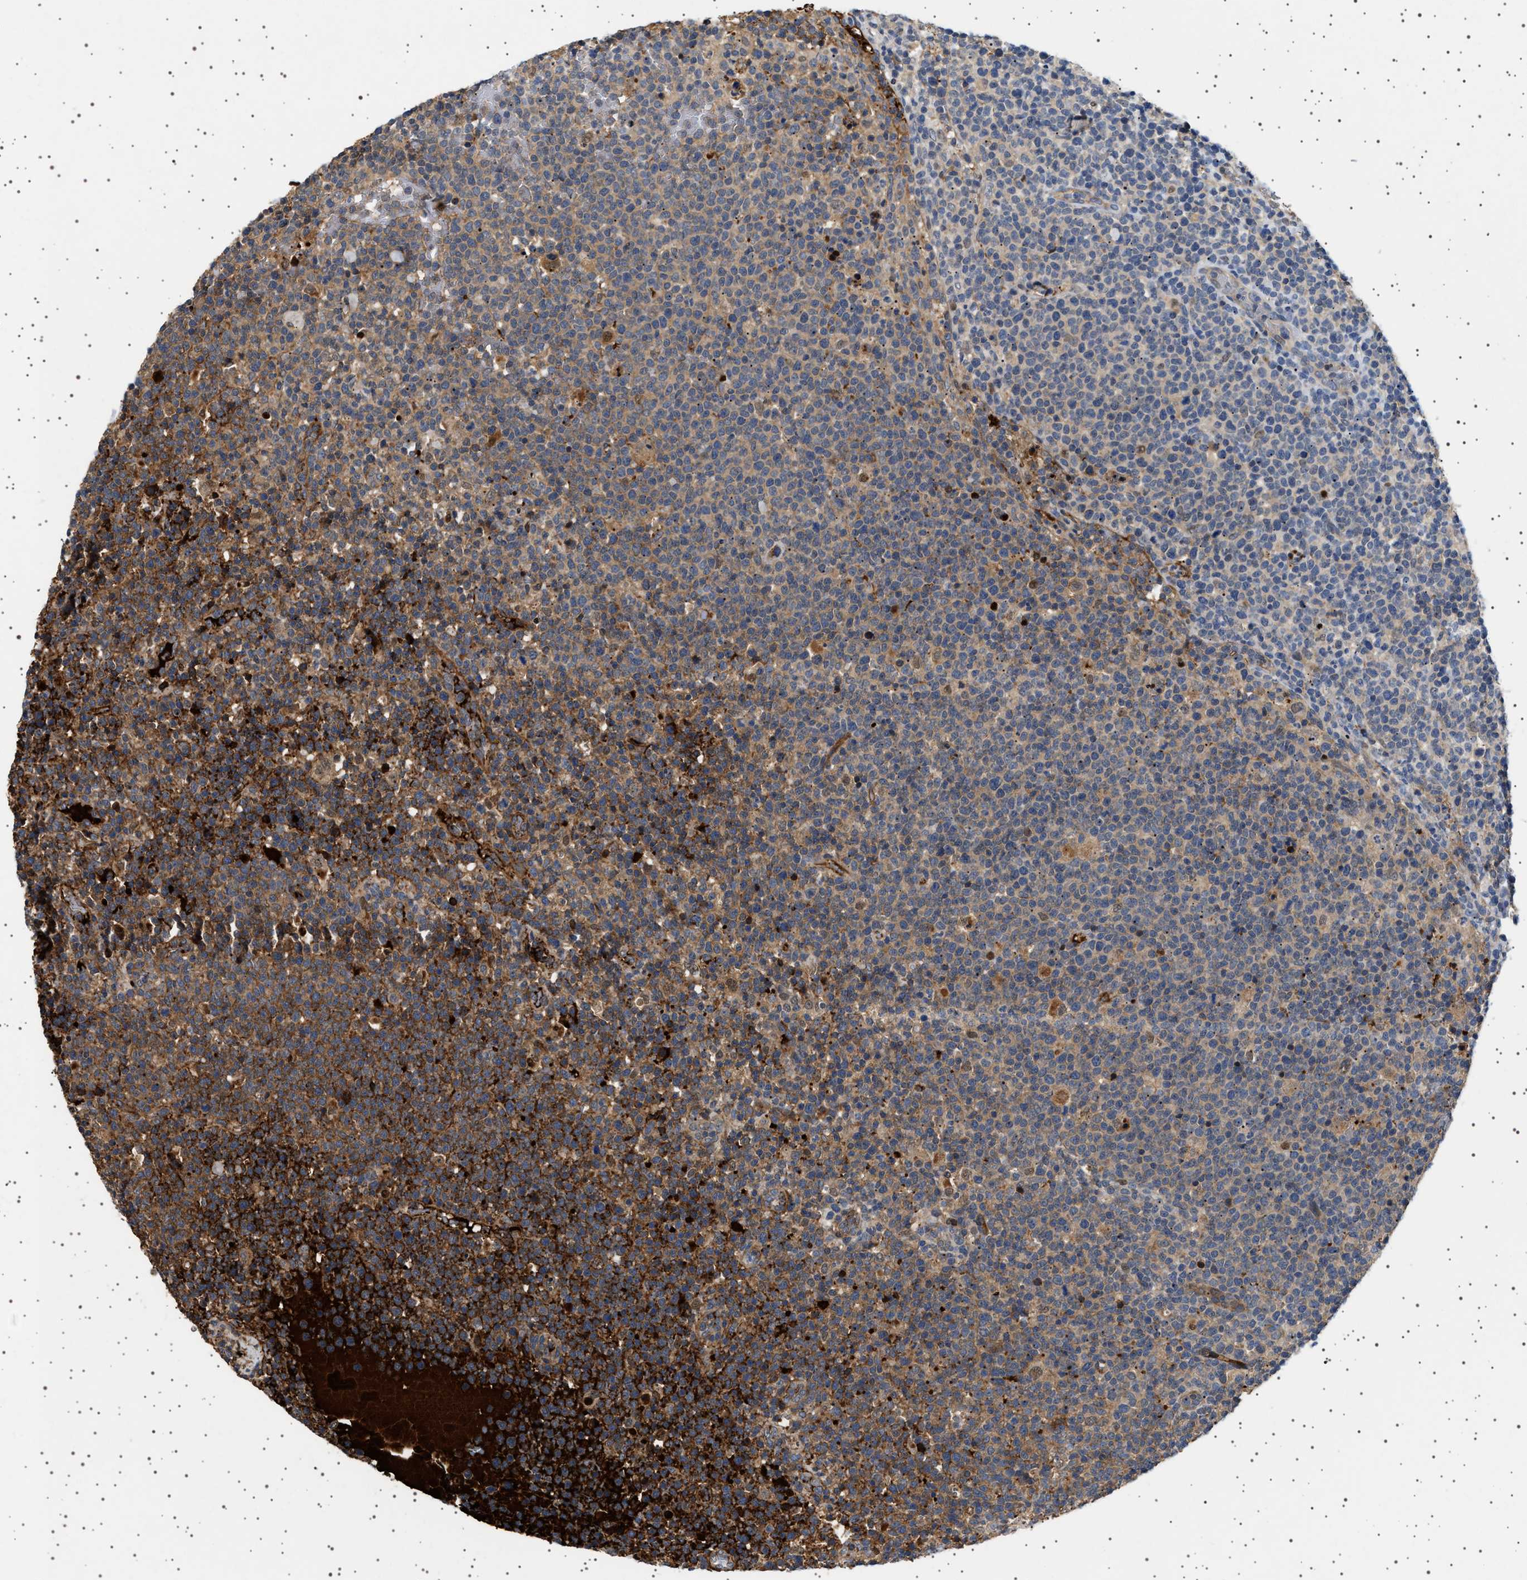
{"staining": {"intensity": "moderate", "quantity": "<25%", "location": "cytoplasmic/membranous"}, "tissue": "lymphoma", "cell_type": "Tumor cells", "image_type": "cancer", "snomed": [{"axis": "morphology", "description": "Malignant lymphoma, non-Hodgkin's type, High grade"}, {"axis": "topography", "description": "Lymph node"}], "caption": "Immunohistochemical staining of human lymphoma reveals moderate cytoplasmic/membranous protein positivity in approximately <25% of tumor cells.", "gene": "FICD", "patient": {"sex": "male", "age": 61}}